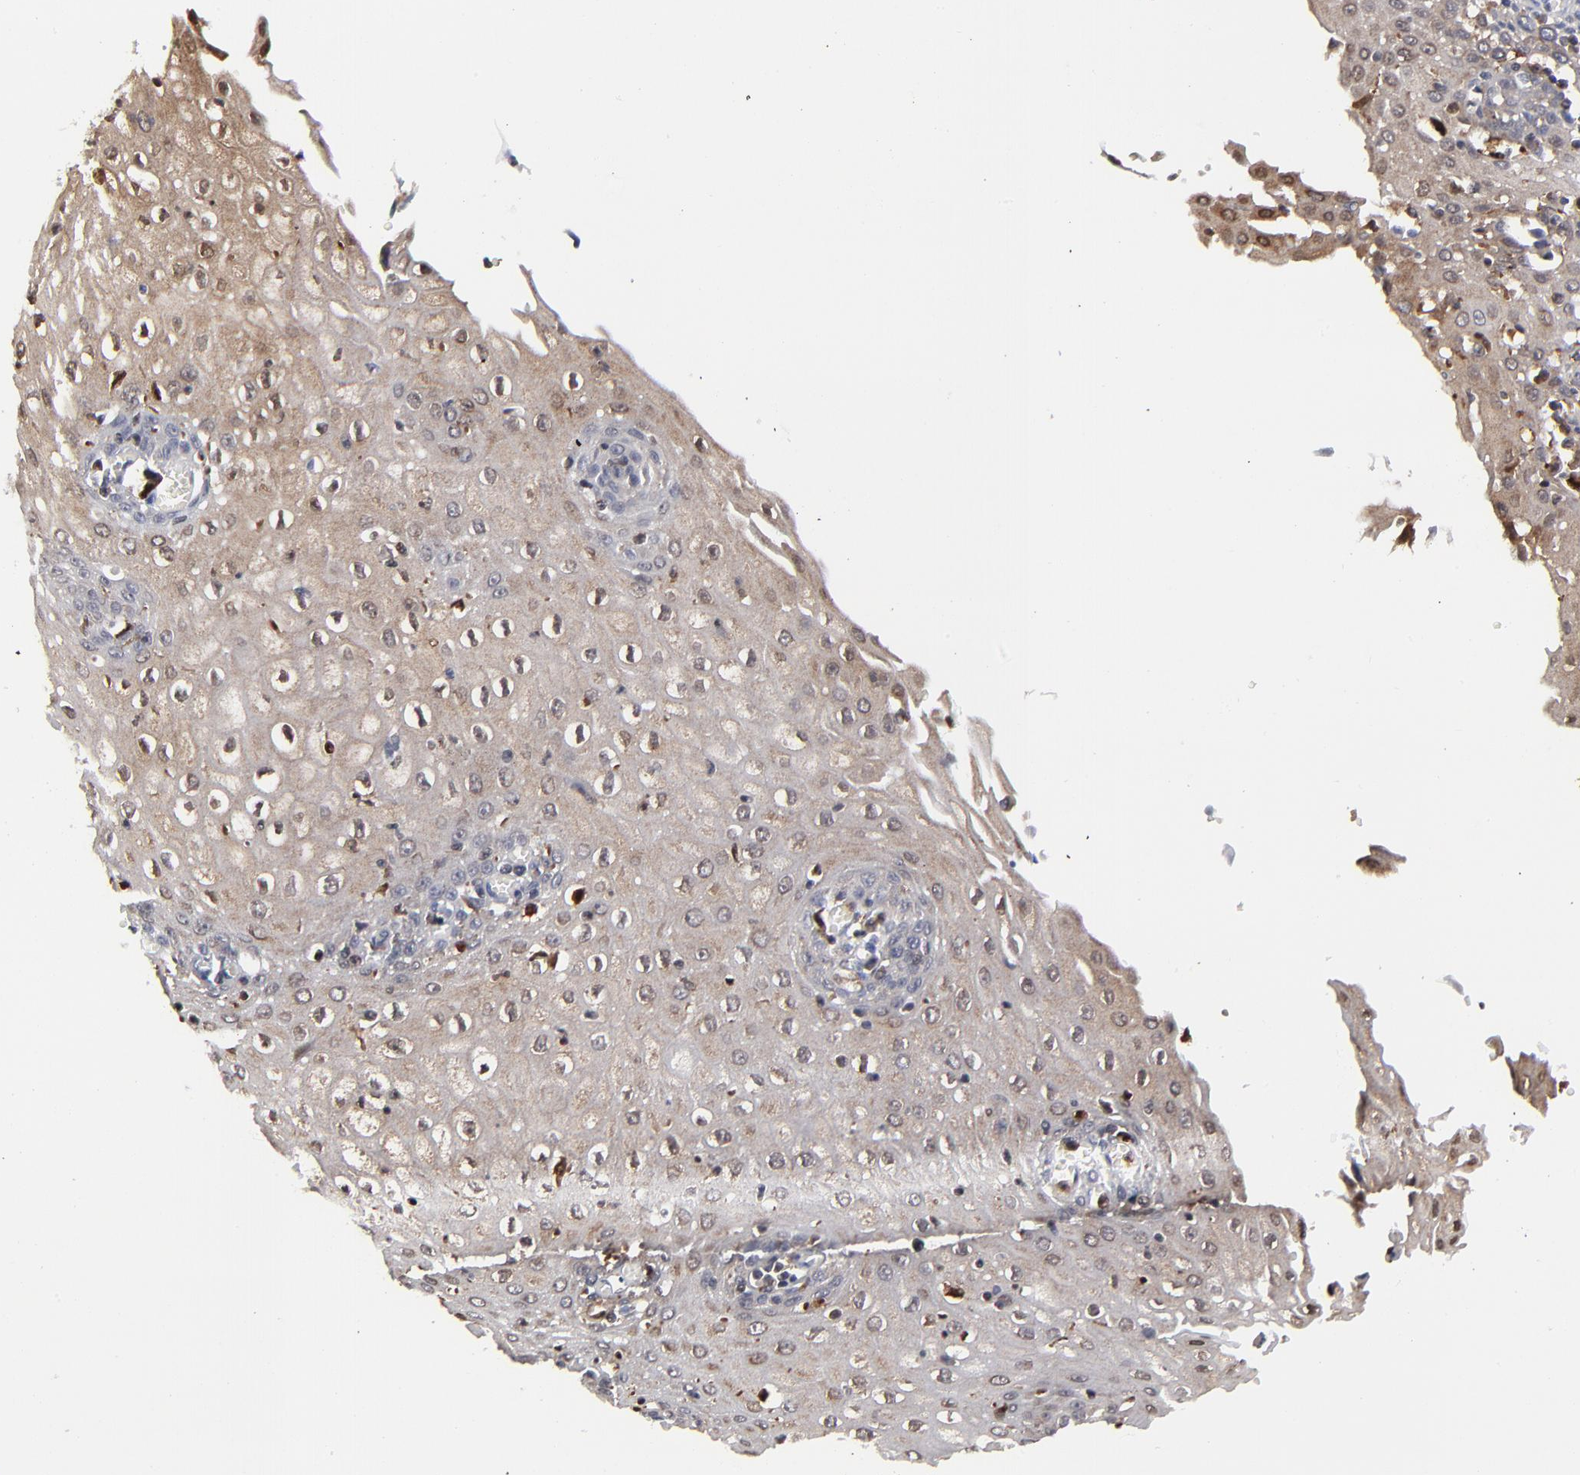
{"staining": {"intensity": "moderate", "quantity": ">75%", "location": "cytoplasmic/membranous"}, "tissue": "esophagus", "cell_type": "Squamous epithelial cells", "image_type": "normal", "snomed": [{"axis": "morphology", "description": "Normal tissue, NOS"}, {"axis": "morphology", "description": "Squamous cell carcinoma, NOS"}, {"axis": "topography", "description": "Esophagus"}], "caption": "Brown immunohistochemical staining in benign esophagus shows moderate cytoplasmic/membranous positivity in approximately >75% of squamous epithelial cells.", "gene": "MAP2K1", "patient": {"sex": "male", "age": 65}}